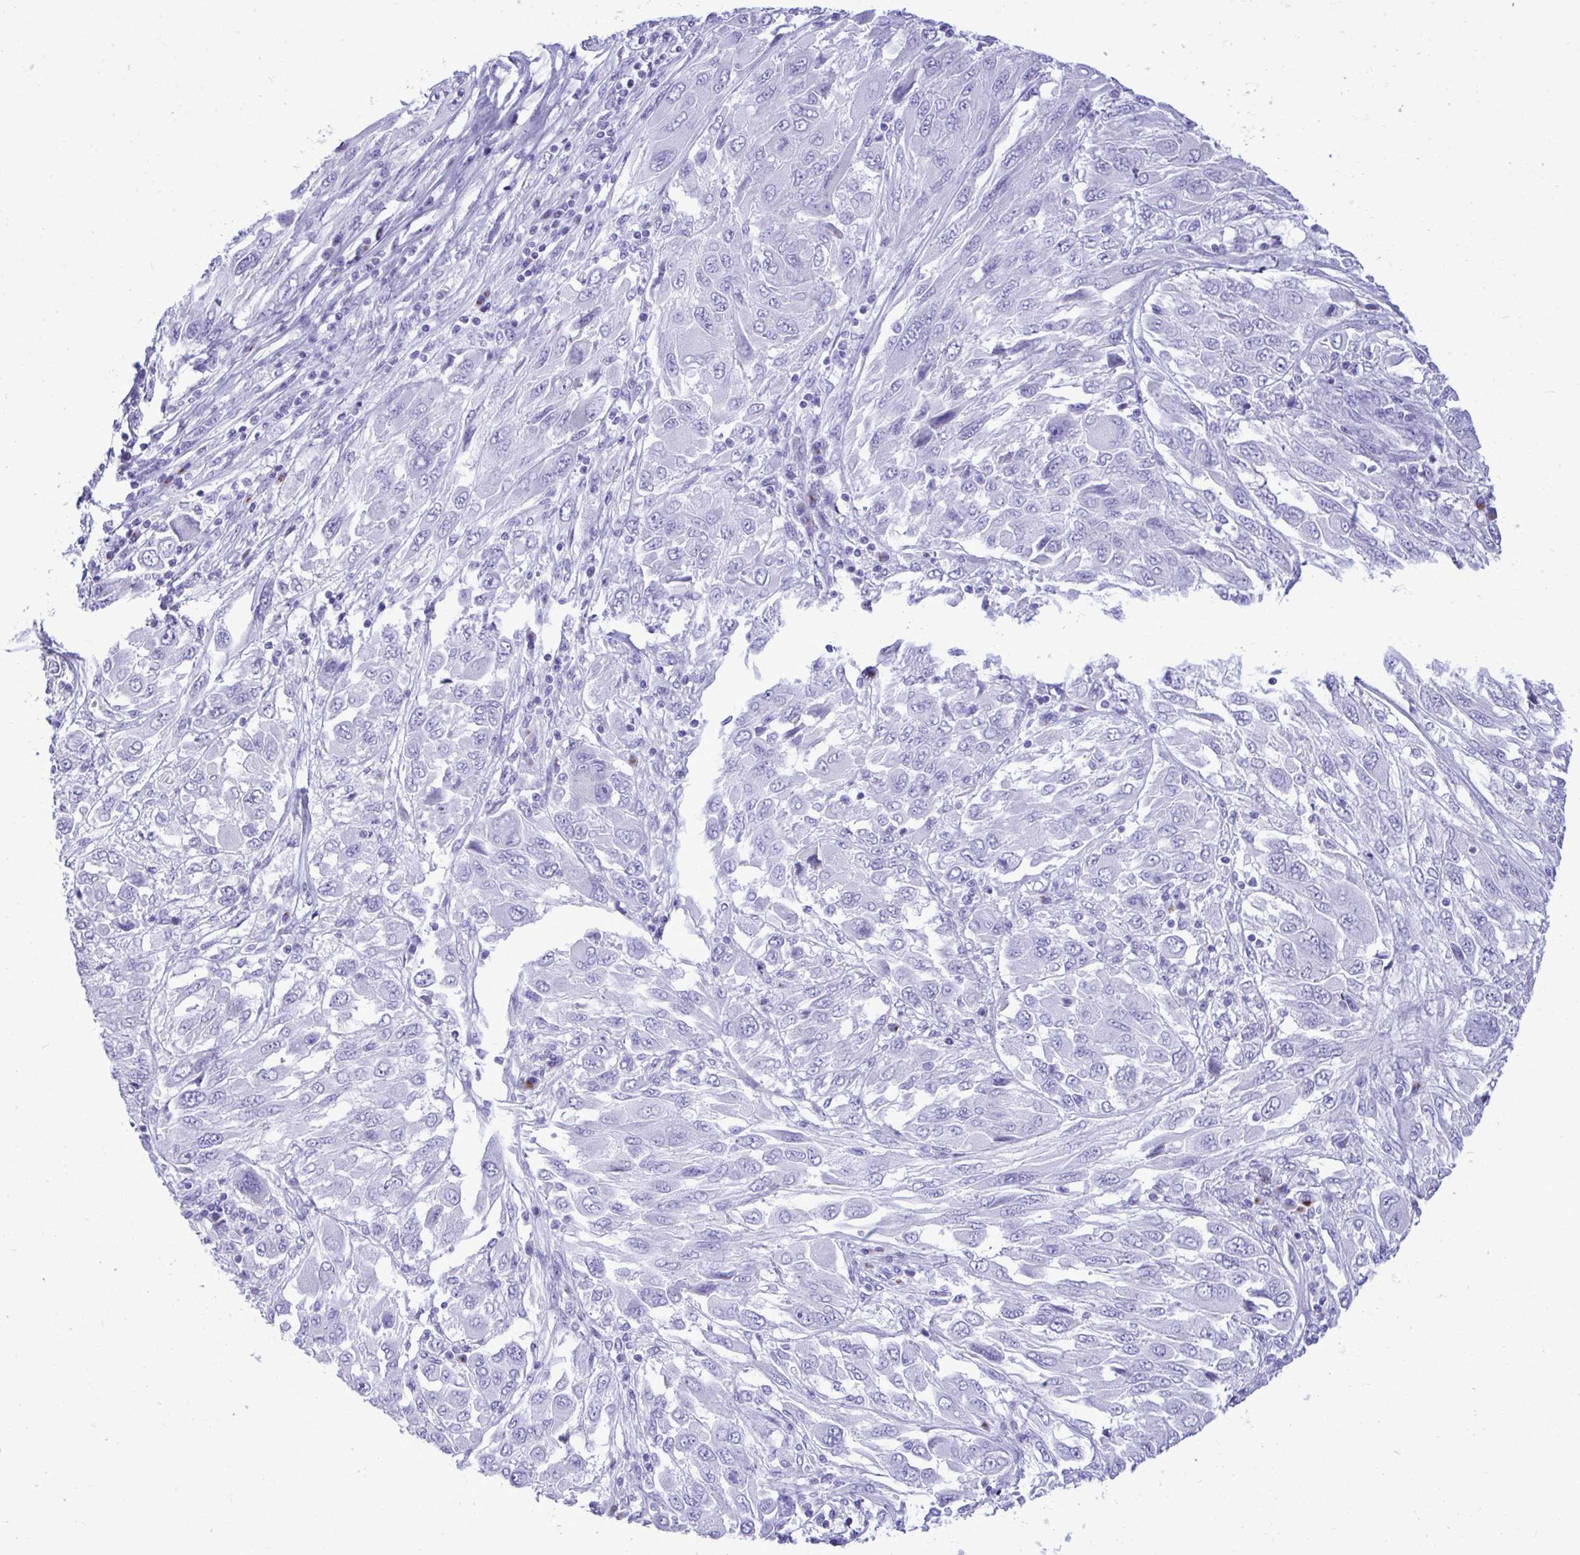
{"staining": {"intensity": "negative", "quantity": "none", "location": "none"}, "tissue": "melanoma", "cell_type": "Tumor cells", "image_type": "cancer", "snomed": [{"axis": "morphology", "description": "Malignant melanoma, NOS"}, {"axis": "topography", "description": "Skin"}], "caption": "Melanoma stained for a protein using immunohistochemistry (IHC) demonstrates no positivity tumor cells.", "gene": "ANKDD1B", "patient": {"sex": "female", "age": 91}}